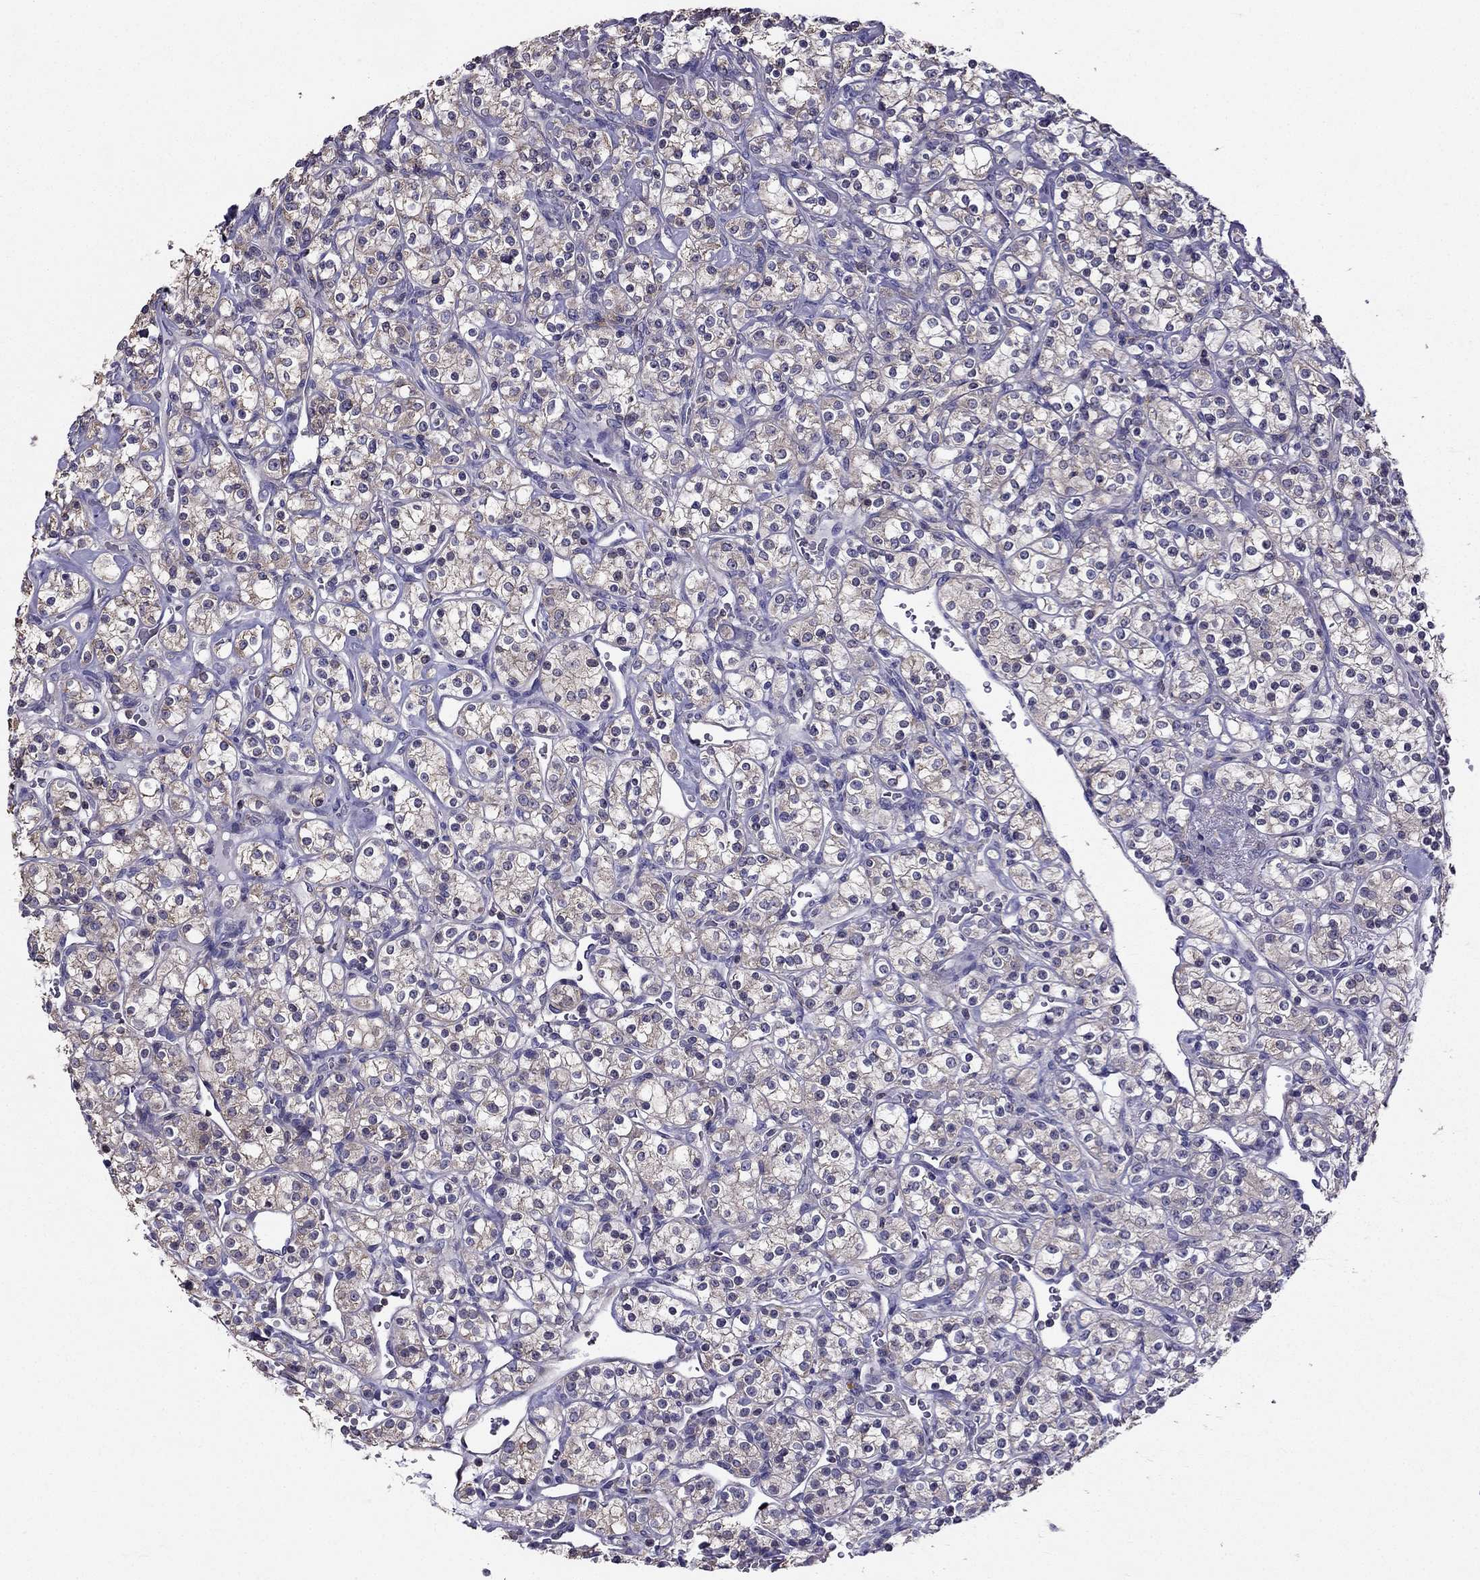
{"staining": {"intensity": "weak", "quantity": "<25%", "location": "cytoplasmic/membranous"}, "tissue": "renal cancer", "cell_type": "Tumor cells", "image_type": "cancer", "snomed": [{"axis": "morphology", "description": "Adenocarcinoma, NOS"}, {"axis": "topography", "description": "Kidney"}], "caption": "Image shows no significant protein expression in tumor cells of renal cancer.", "gene": "AAK1", "patient": {"sex": "male", "age": 77}}